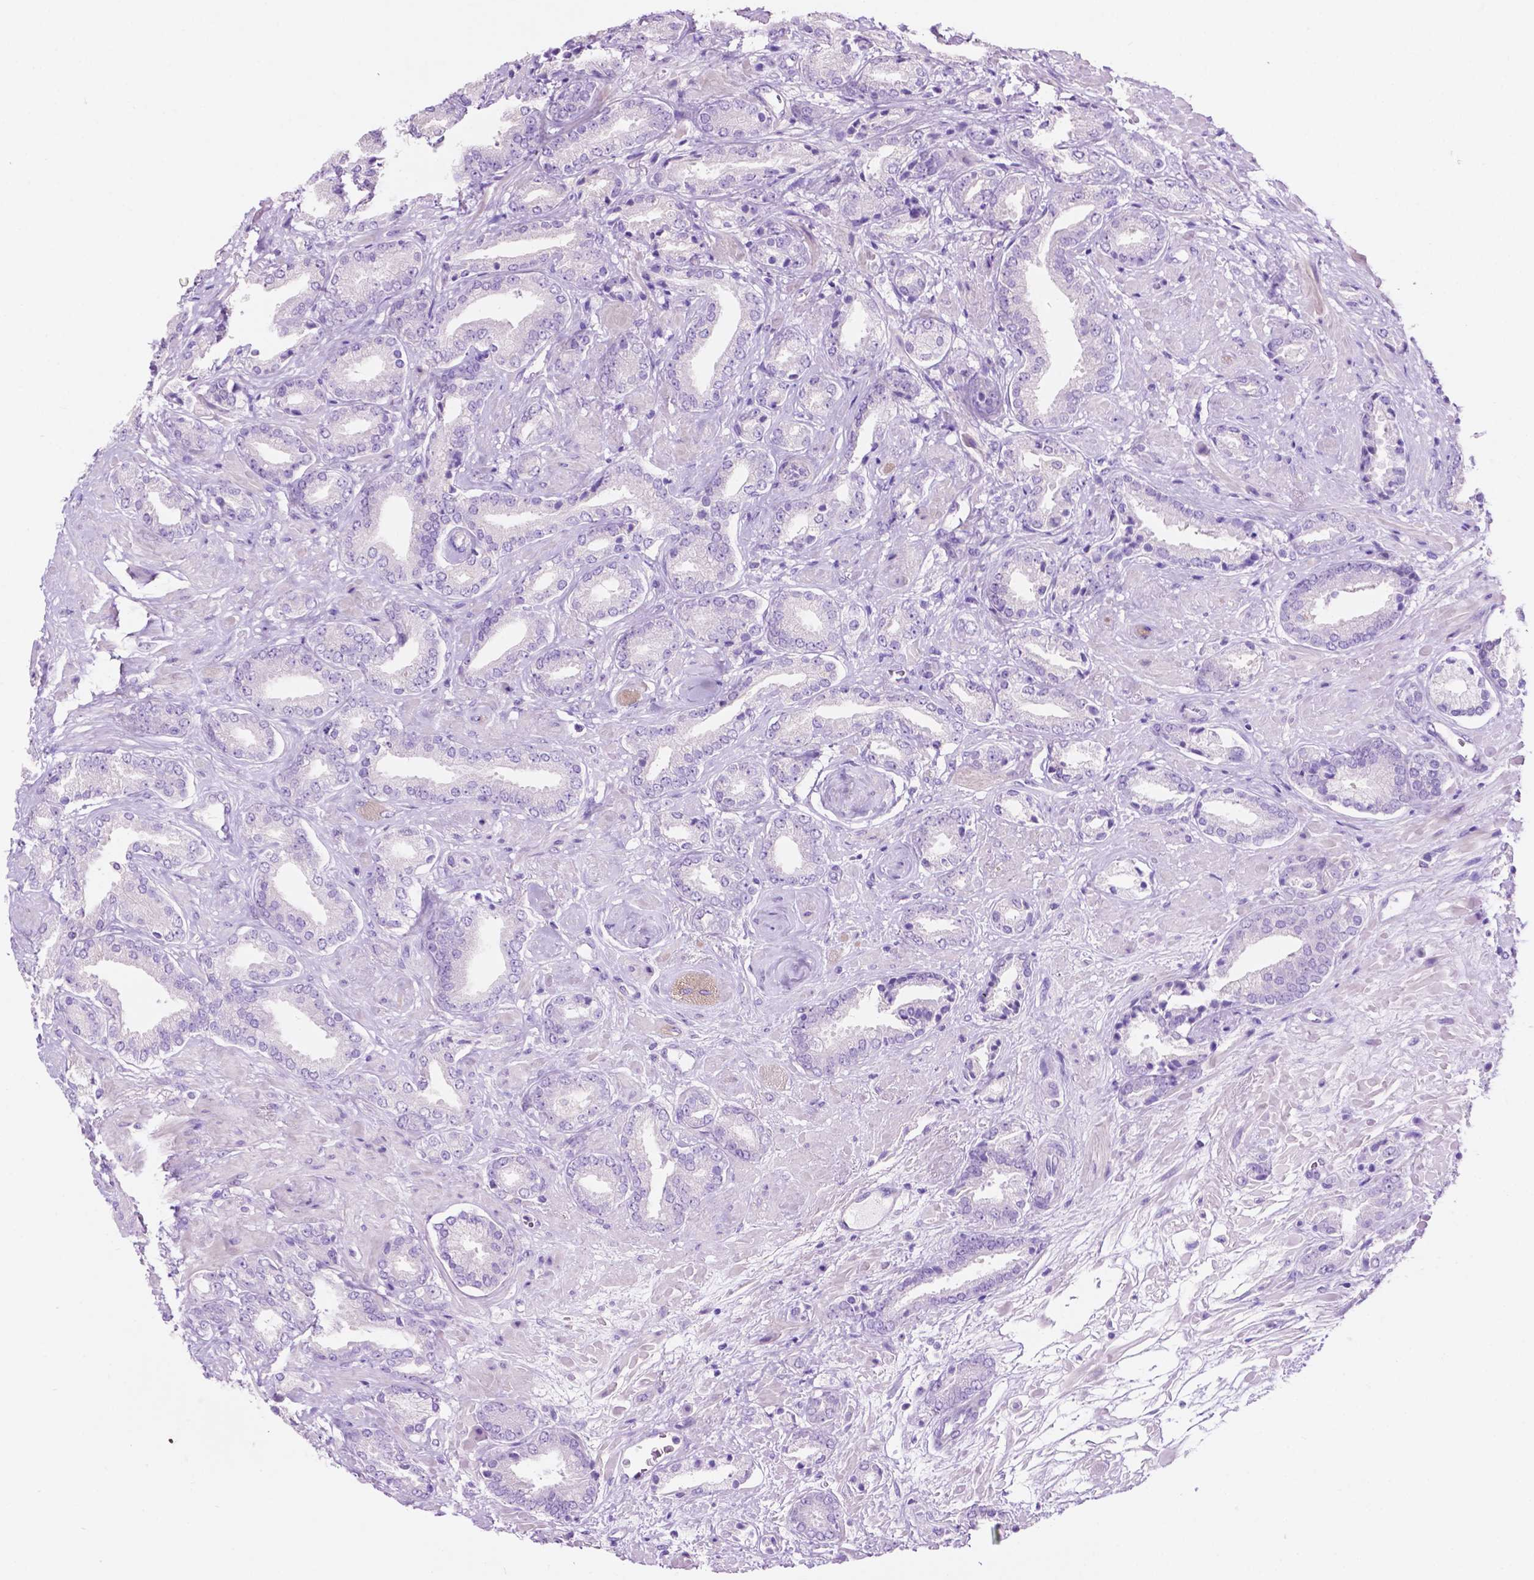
{"staining": {"intensity": "negative", "quantity": "none", "location": "none"}, "tissue": "prostate cancer", "cell_type": "Tumor cells", "image_type": "cancer", "snomed": [{"axis": "morphology", "description": "Adenocarcinoma, High grade"}, {"axis": "topography", "description": "Prostate"}], "caption": "High power microscopy photomicrograph of an IHC photomicrograph of prostate cancer (high-grade adenocarcinoma), revealing no significant staining in tumor cells. (DAB immunohistochemistry, high magnification).", "gene": "IGFN1", "patient": {"sex": "male", "age": 56}}